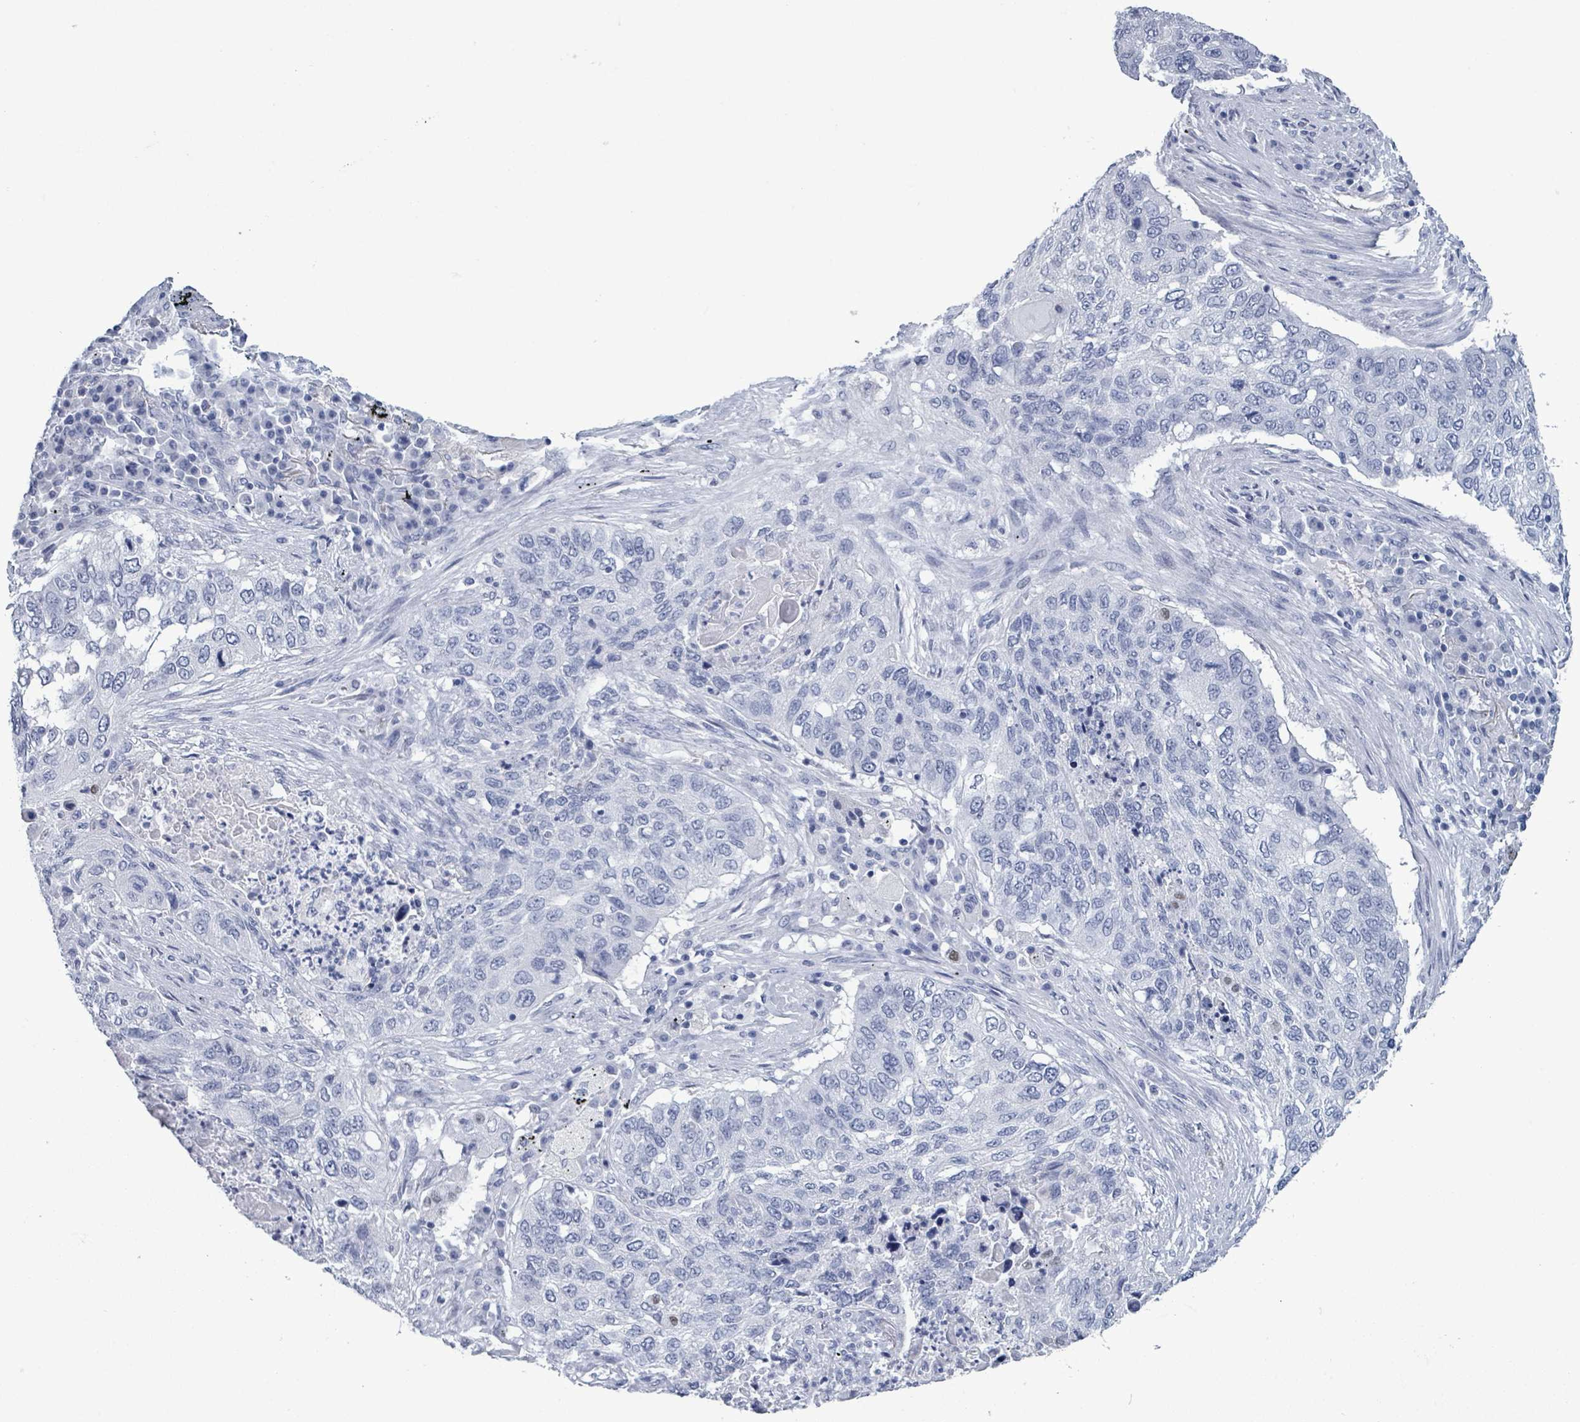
{"staining": {"intensity": "negative", "quantity": "none", "location": "none"}, "tissue": "lung cancer", "cell_type": "Tumor cells", "image_type": "cancer", "snomed": [{"axis": "morphology", "description": "Squamous cell carcinoma, NOS"}, {"axis": "topography", "description": "Lung"}], "caption": "This is an immunohistochemistry micrograph of lung cancer. There is no expression in tumor cells.", "gene": "NKX2-1", "patient": {"sex": "female", "age": 63}}